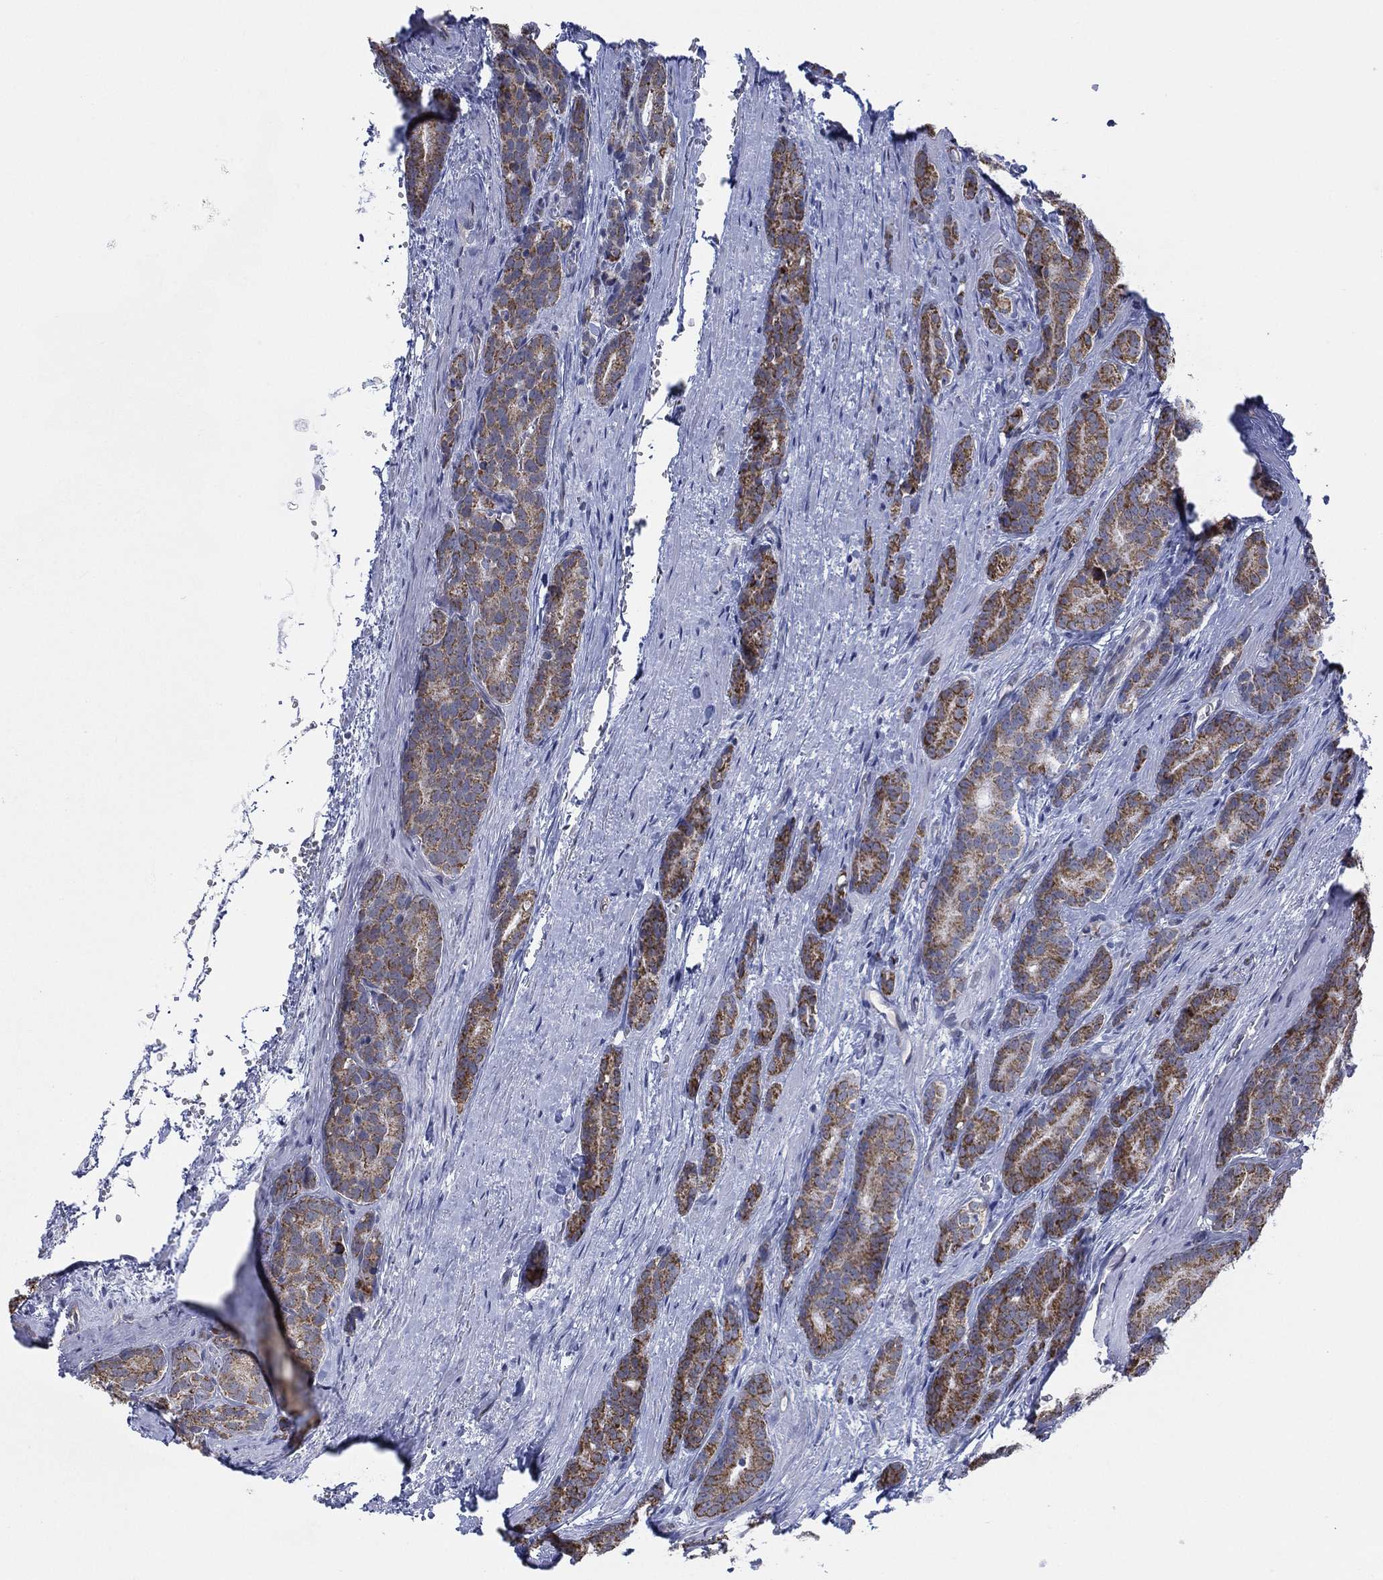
{"staining": {"intensity": "moderate", "quantity": ">75%", "location": "cytoplasmic/membranous"}, "tissue": "prostate cancer", "cell_type": "Tumor cells", "image_type": "cancer", "snomed": [{"axis": "morphology", "description": "Adenocarcinoma, NOS"}, {"axis": "topography", "description": "Prostate"}], "caption": "There is medium levels of moderate cytoplasmic/membranous staining in tumor cells of adenocarcinoma (prostate), as demonstrated by immunohistochemical staining (brown color).", "gene": "INA", "patient": {"sex": "male", "age": 71}}